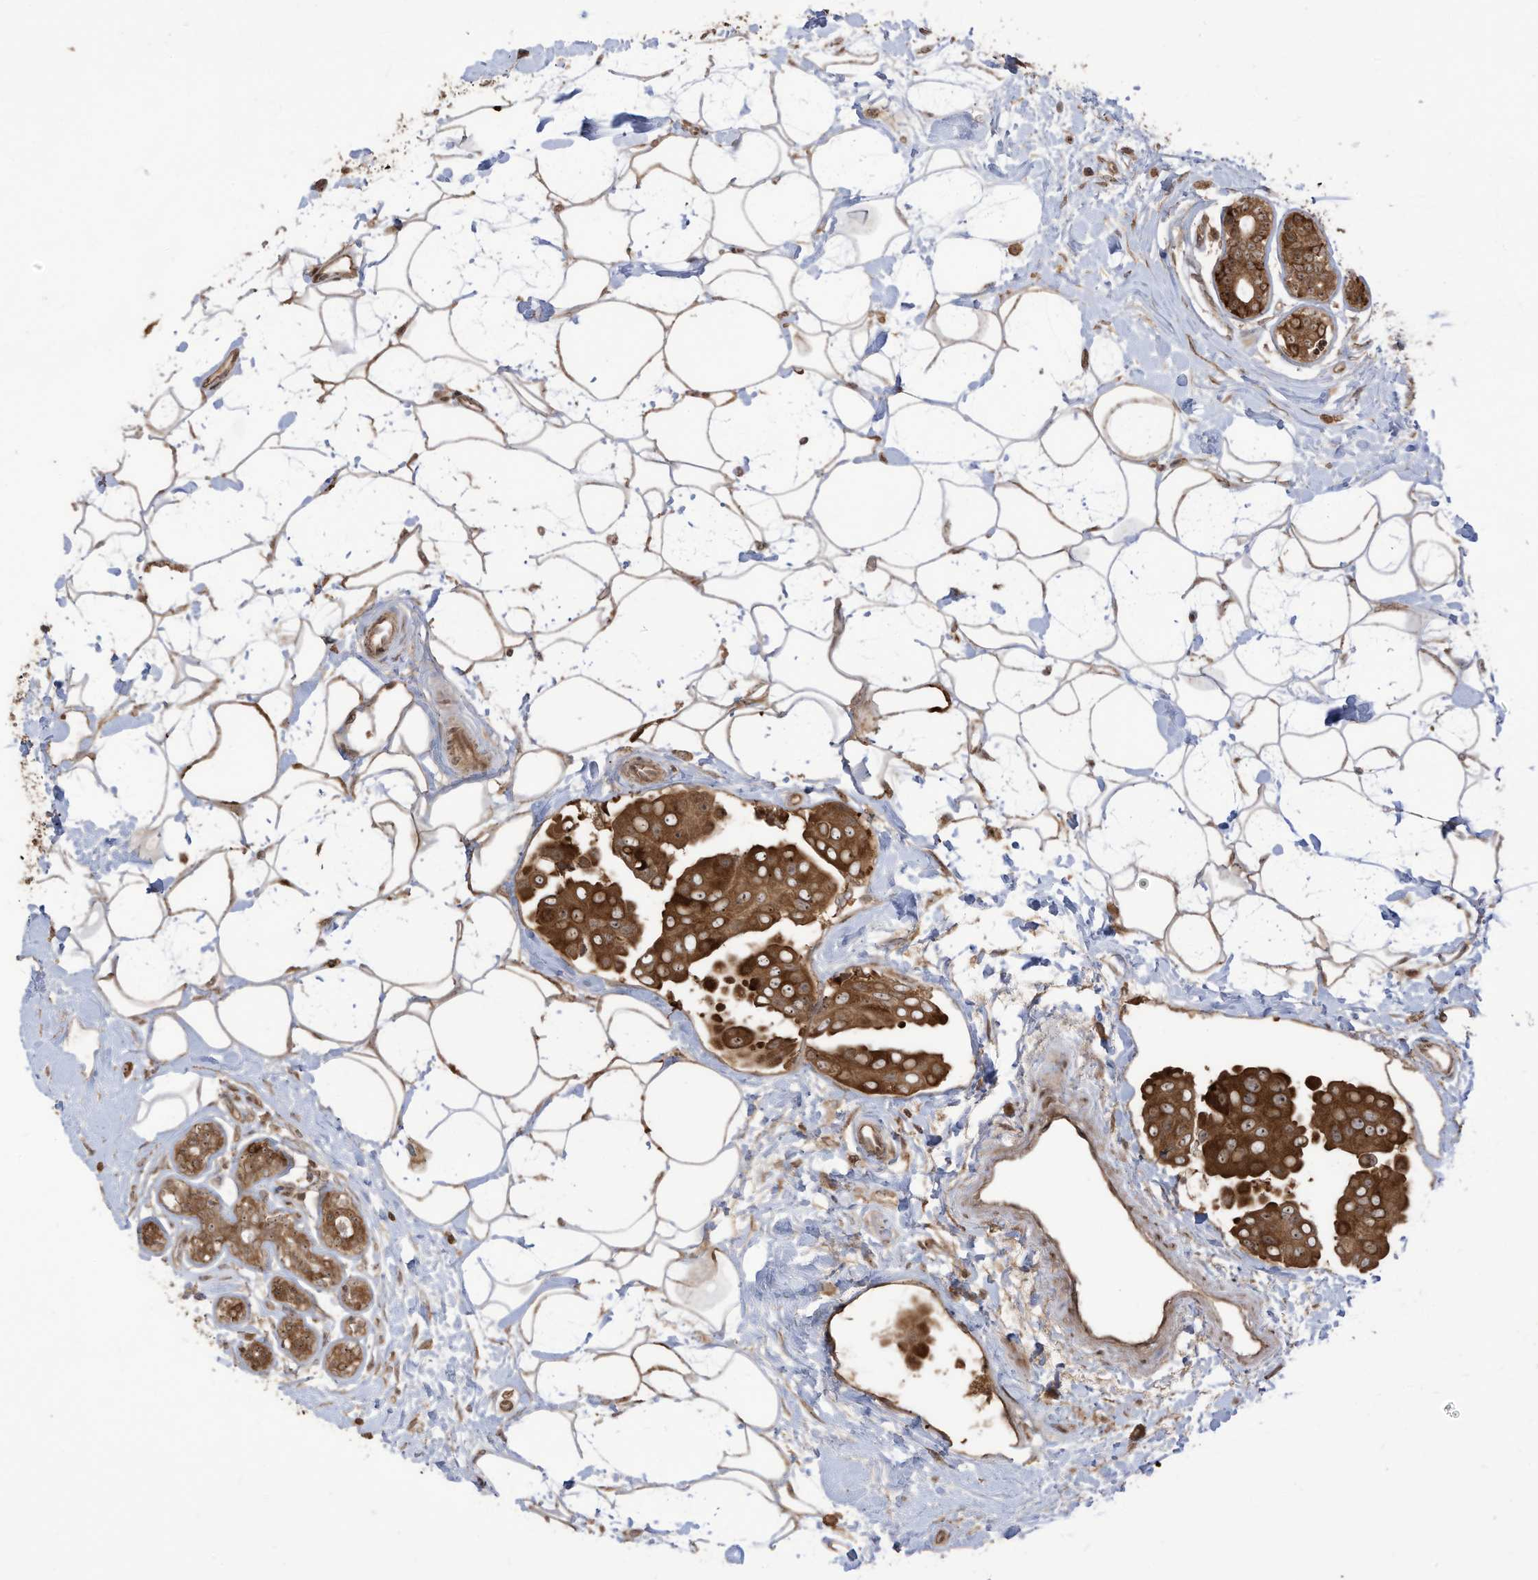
{"staining": {"intensity": "strong", "quantity": ">75%", "location": "cytoplasmic/membranous,nuclear"}, "tissue": "breast cancer", "cell_type": "Tumor cells", "image_type": "cancer", "snomed": [{"axis": "morphology", "description": "Normal tissue, NOS"}, {"axis": "morphology", "description": "Duct carcinoma"}, {"axis": "topography", "description": "Breast"}], "caption": "Intraductal carcinoma (breast) stained with DAB (3,3'-diaminobenzidine) immunohistochemistry (IHC) exhibits high levels of strong cytoplasmic/membranous and nuclear positivity in about >75% of tumor cells.", "gene": "CARF", "patient": {"sex": "female", "age": 39}}